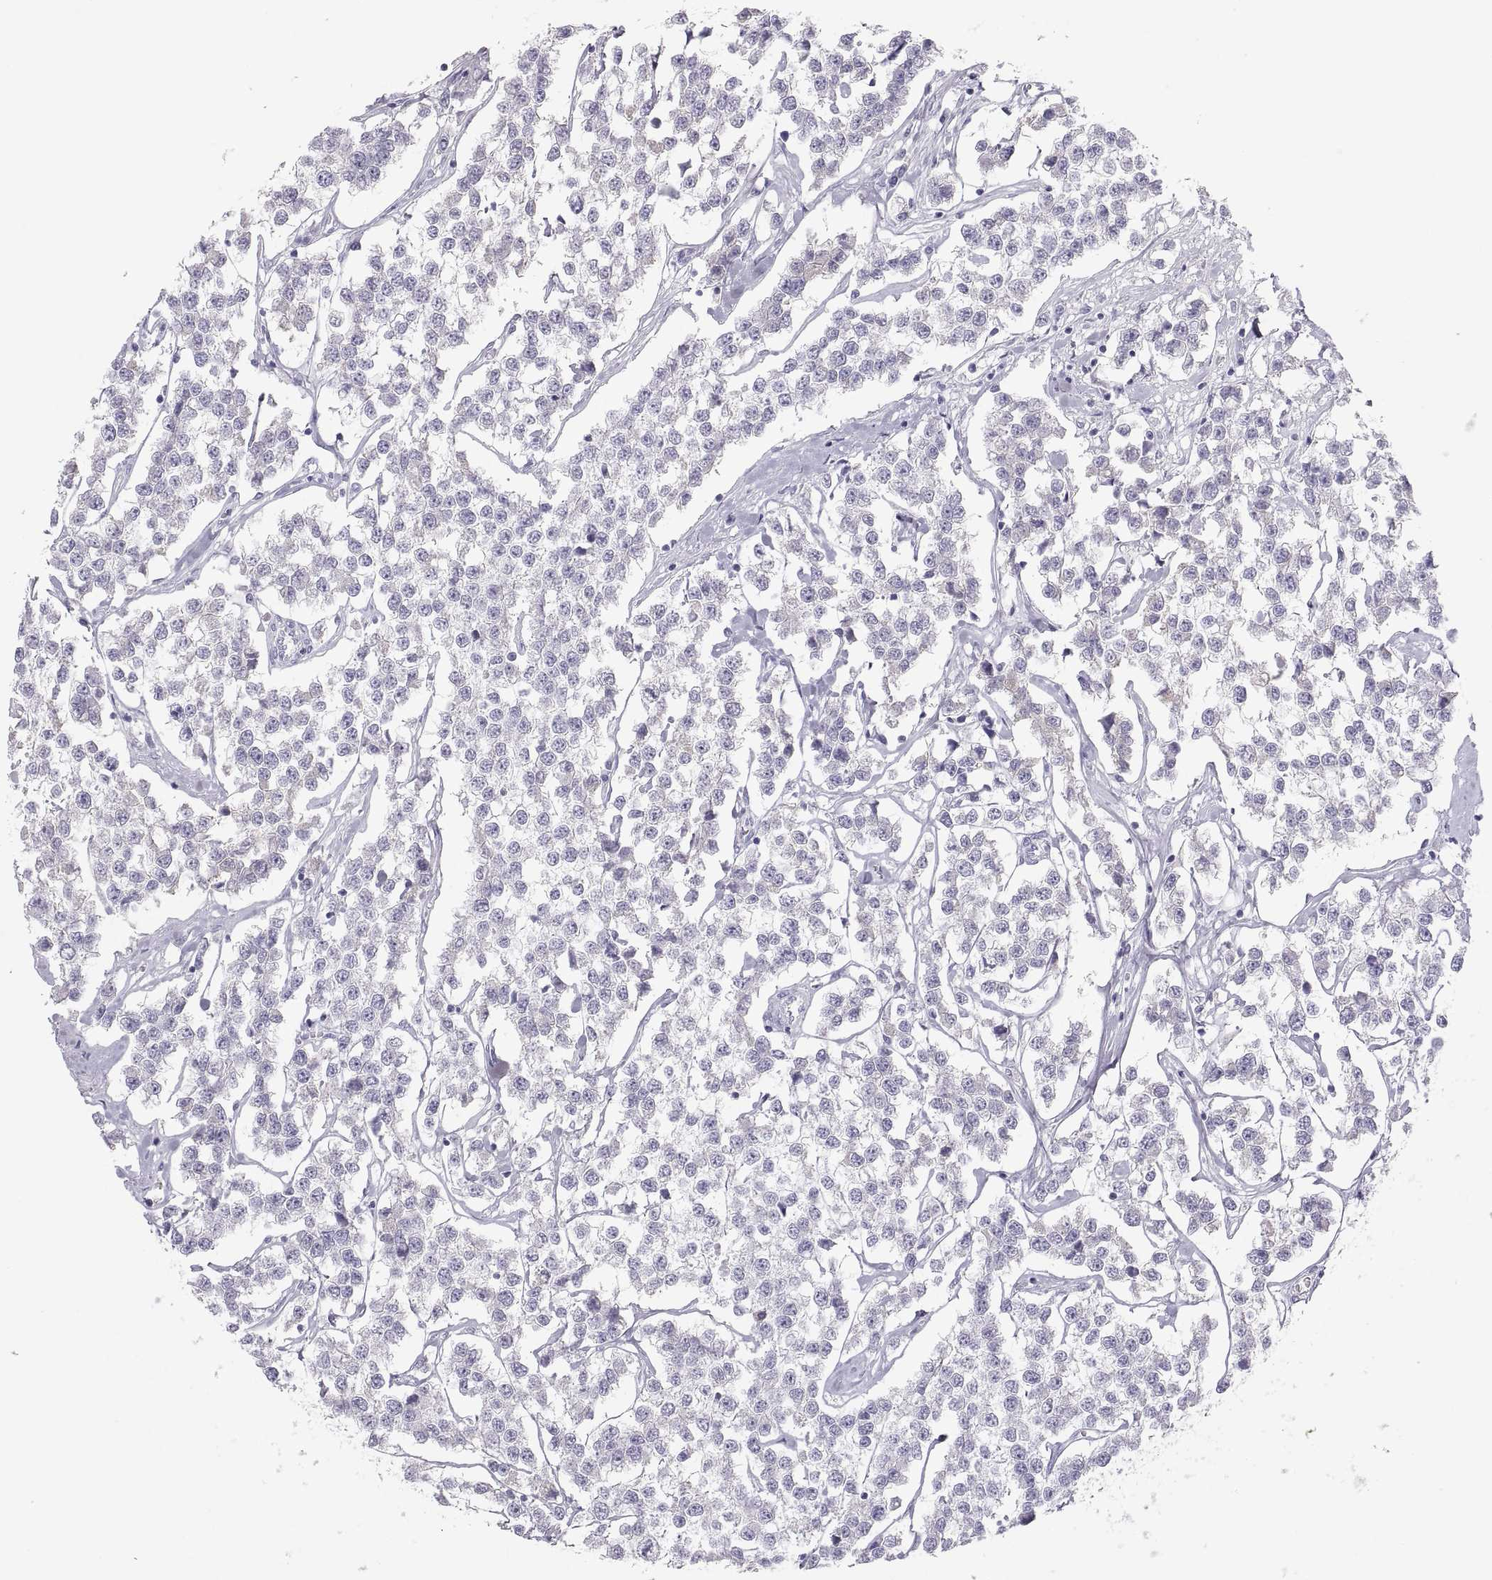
{"staining": {"intensity": "negative", "quantity": "none", "location": "none"}, "tissue": "testis cancer", "cell_type": "Tumor cells", "image_type": "cancer", "snomed": [{"axis": "morphology", "description": "Seminoma, NOS"}, {"axis": "topography", "description": "Testis"}], "caption": "Immunohistochemical staining of human testis seminoma demonstrates no significant expression in tumor cells.", "gene": "MAGEB2", "patient": {"sex": "male", "age": 59}}